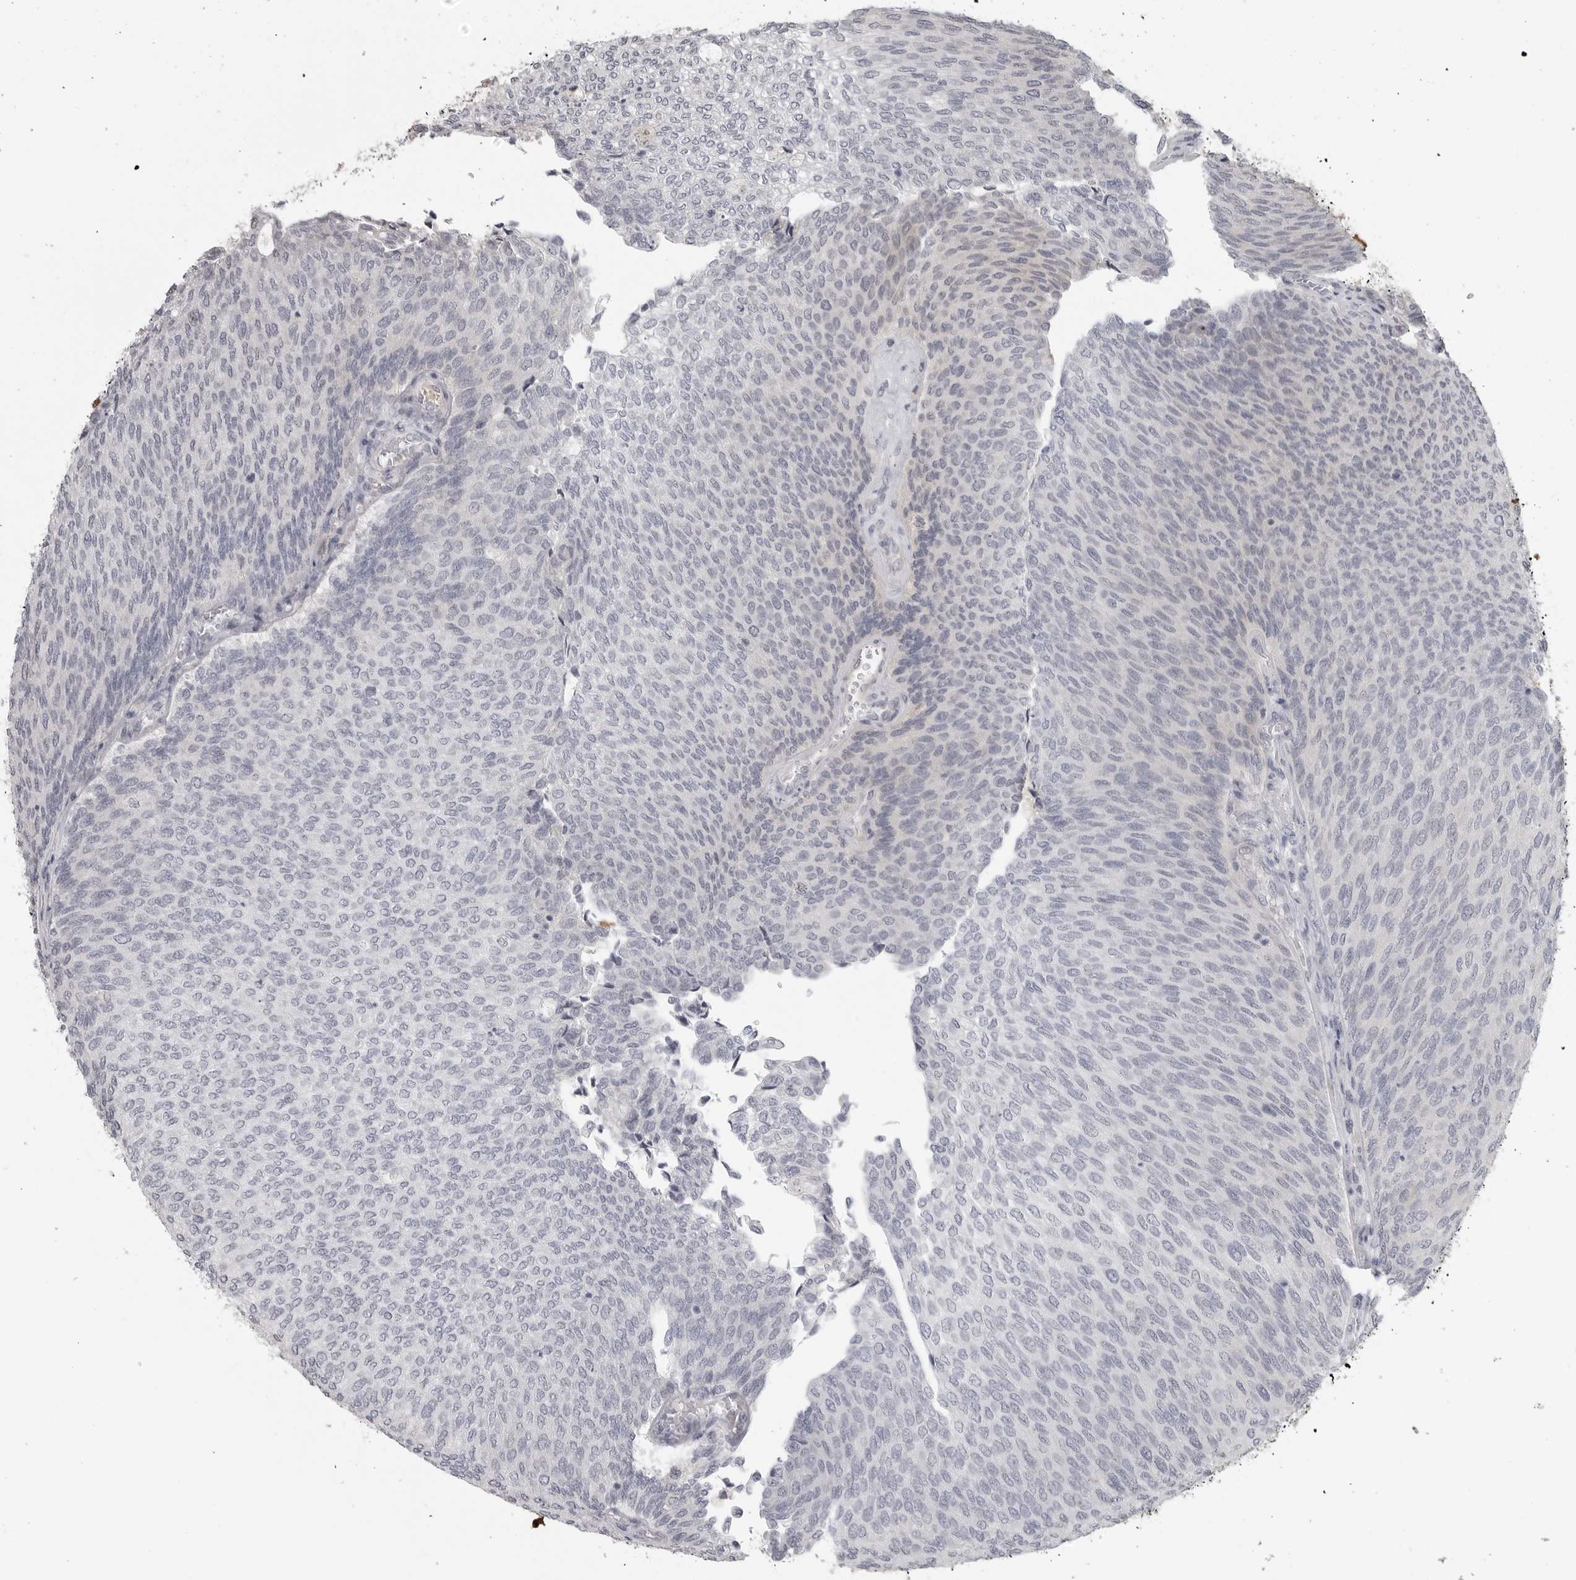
{"staining": {"intensity": "negative", "quantity": "none", "location": "none"}, "tissue": "urothelial cancer", "cell_type": "Tumor cells", "image_type": "cancer", "snomed": [{"axis": "morphology", "description": "Urothelial carcinoma, Low grade"}, {"axis": "topography", "description": "Urinary bladder"}], "caption": "The photomicrograph demonstrates no staining of tumor cells in urothelial carcinoma (low-grade). (DAB (3,3'-diaminobenzidine) immunohistochemistry with hematoxylin counter stain).", "gene": "IDO1", "patient": {"sex": "female", "age": 79}}